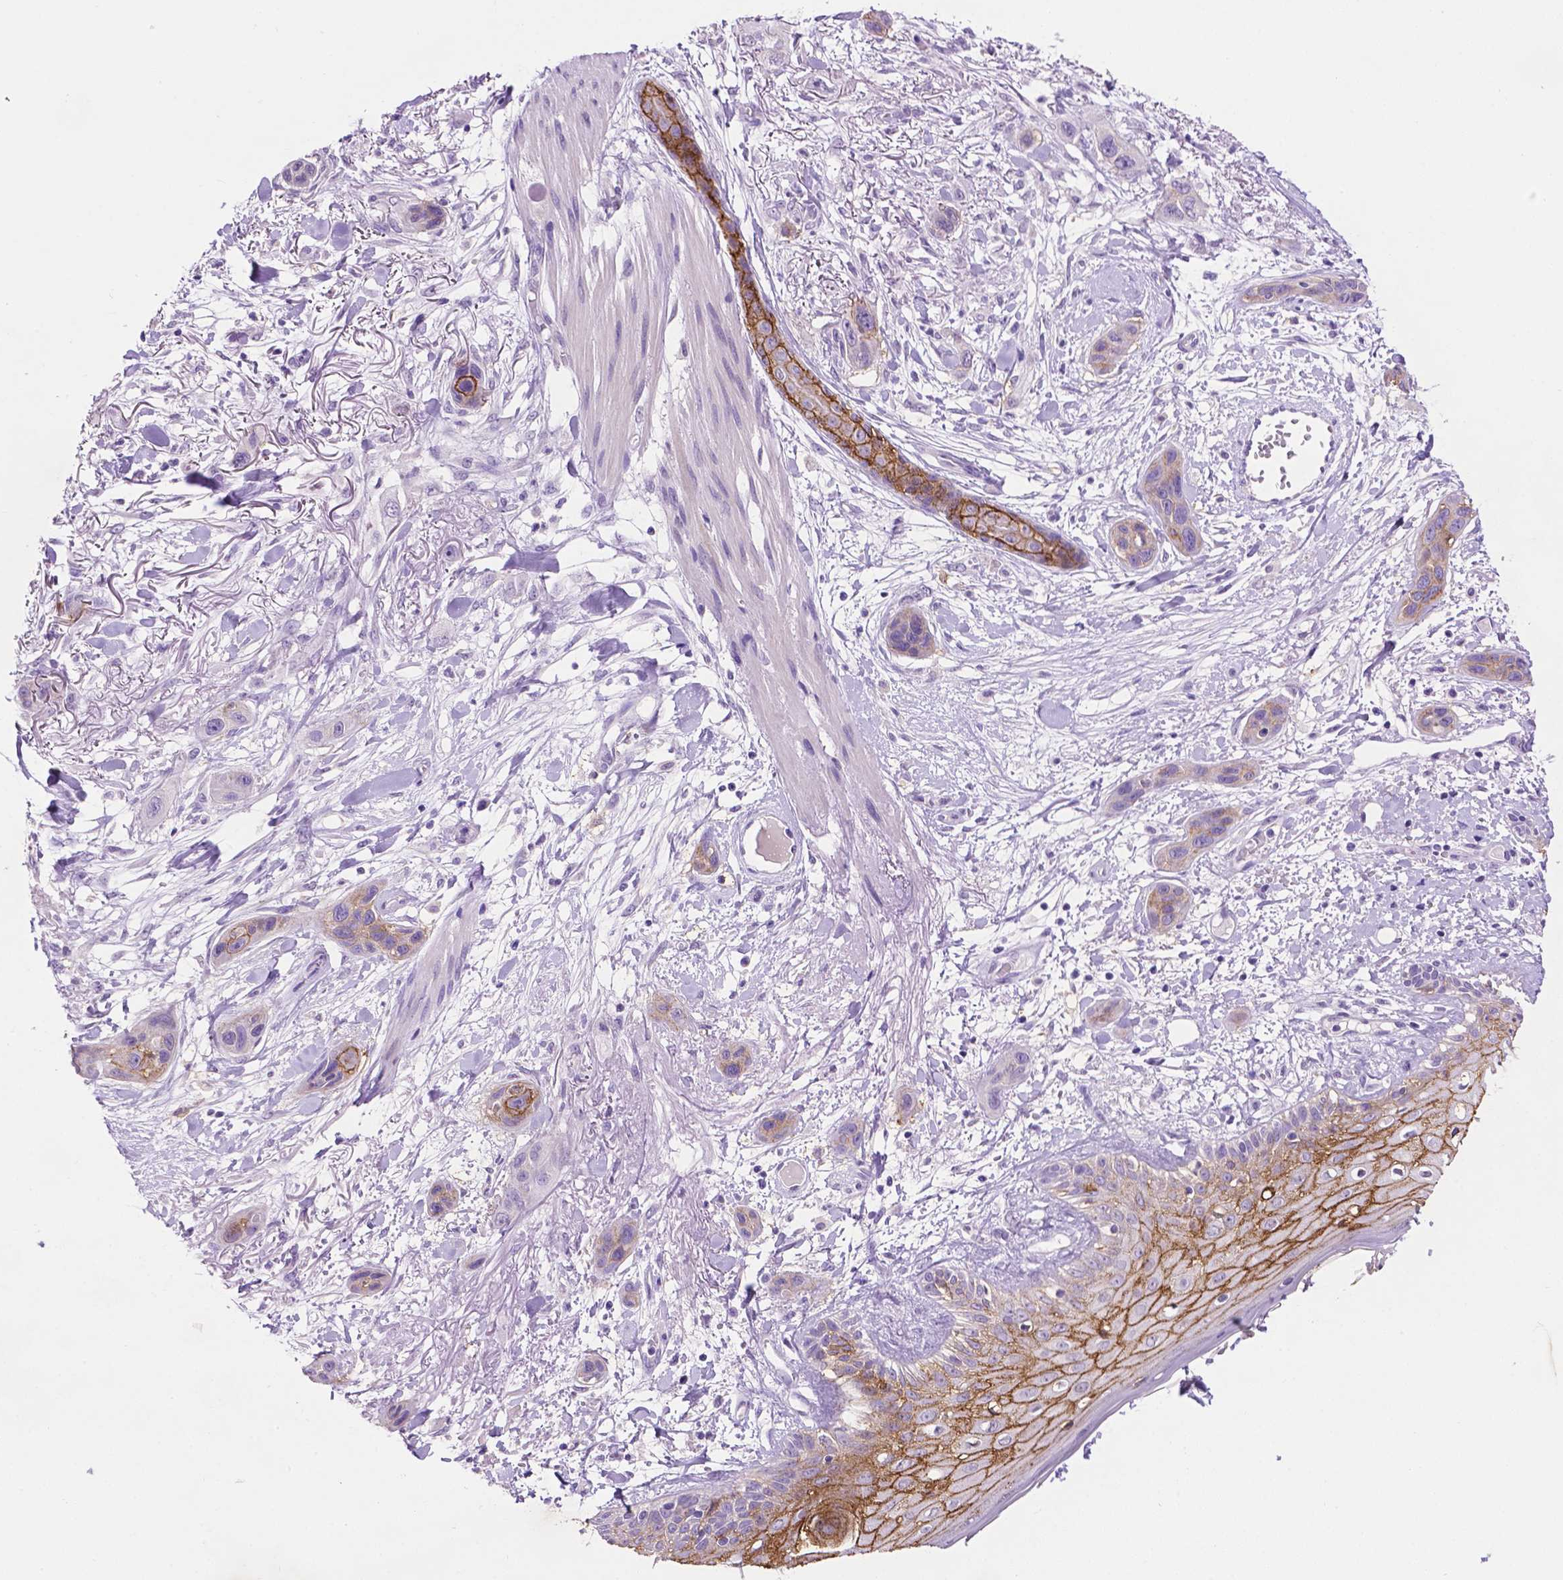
{"staining": {"intensity": "strong", "quantity": "<25%", "location": "cytoplasmic/membranous"}, "tissue": "skin cancer", "cell_type": "Tumor cells", "image_type": "cancer", "snomed": [{"axis": "morphology", "description": "Squamous cell carcinoma, NOS"}, {"axis": "topography", "description": "Skin"}], "caption": "Protein staining by IHC exhibits strong cytoplasmic/membranous staining in about <25% of tumor cells in skin squamous cell carcinoma. The protein of interest is stained brown, and the nuclei are stained in blue (DAB IHC with brightfield microscopy, high magnification).", "gene": "TACSTD2", "patient": {"sex": "male", "age": 79}}